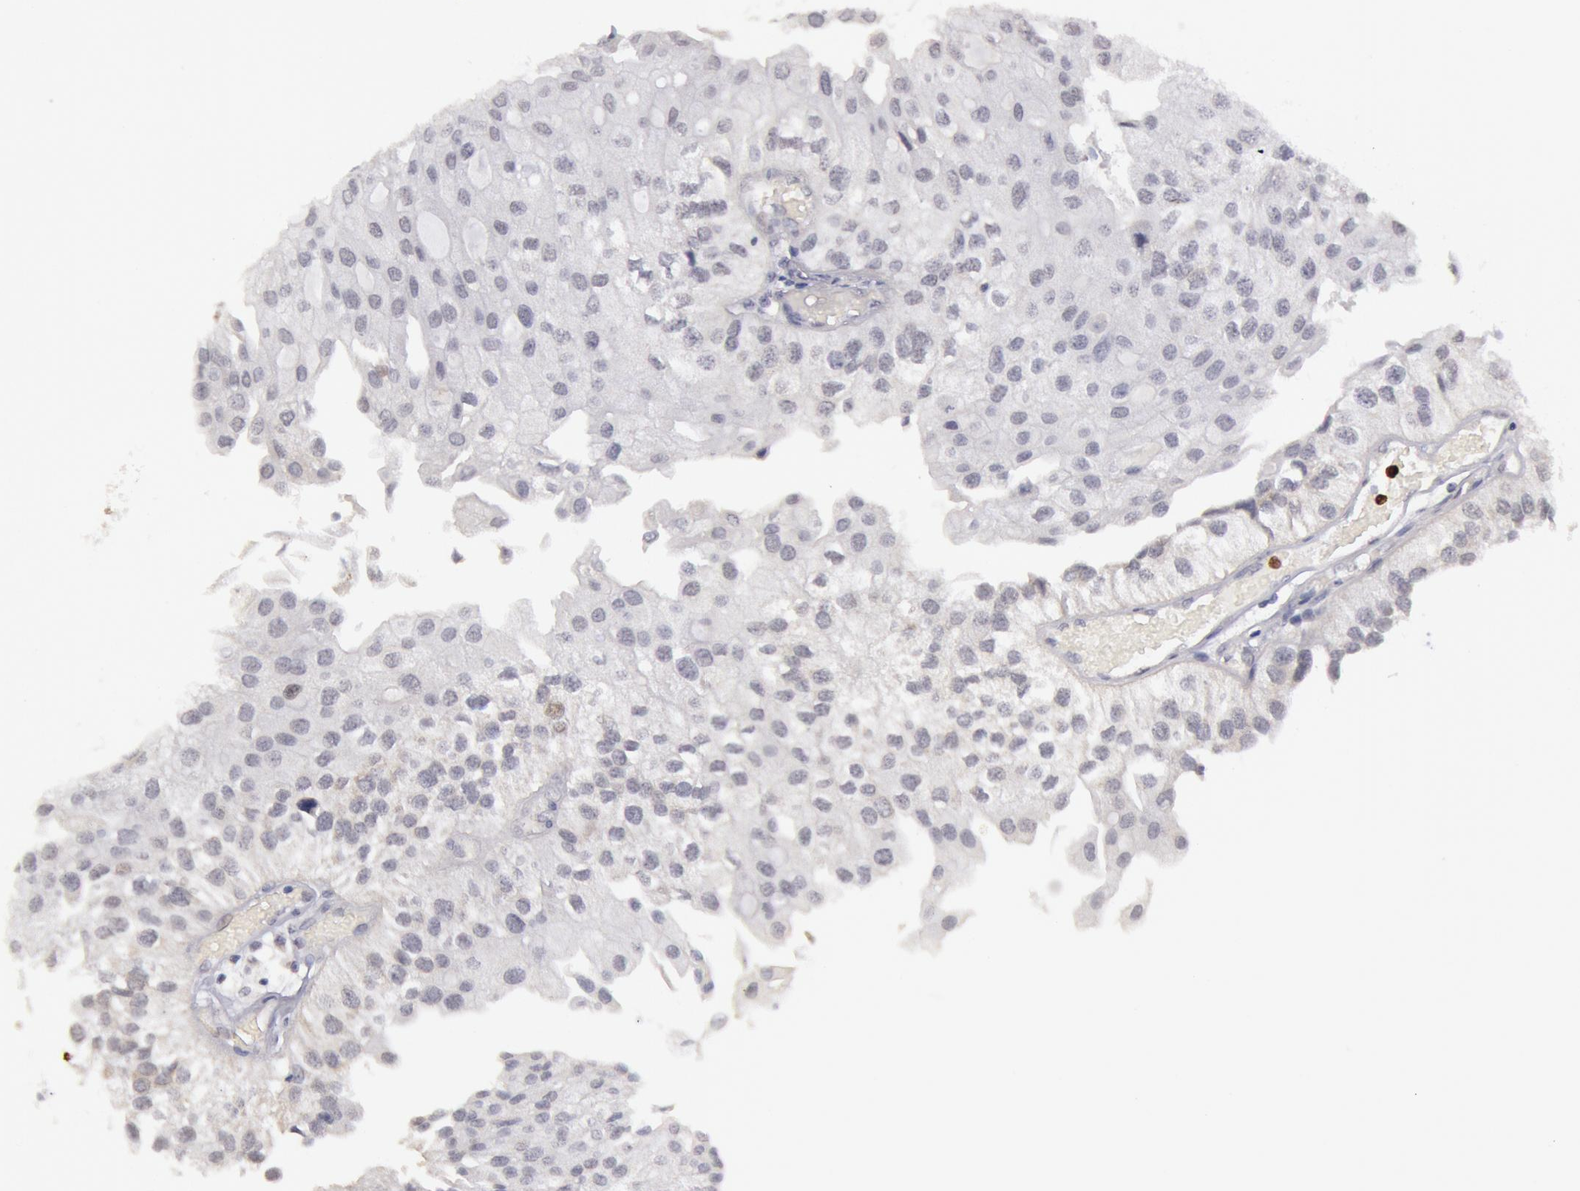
{"staining": {"intensity": "negative", "quantity": "none", "location": "none"}, "tissue": "urothelial cancer", "cell_type": "Tumor cells", "image_type": "cancer", "snomed": [{"axis": "morphology", "description": "Urothelial carcinoma, Low grade"}, {"axis": "topography", "description": "Urinary bladder"}], "caption": "This is an immunohistochemistry (IHC) micrograph of human urothelial cancer. There is no staining in tumor cells.", "gene": "KDM6A", "patient": {"sex": "female", "age": 89}}